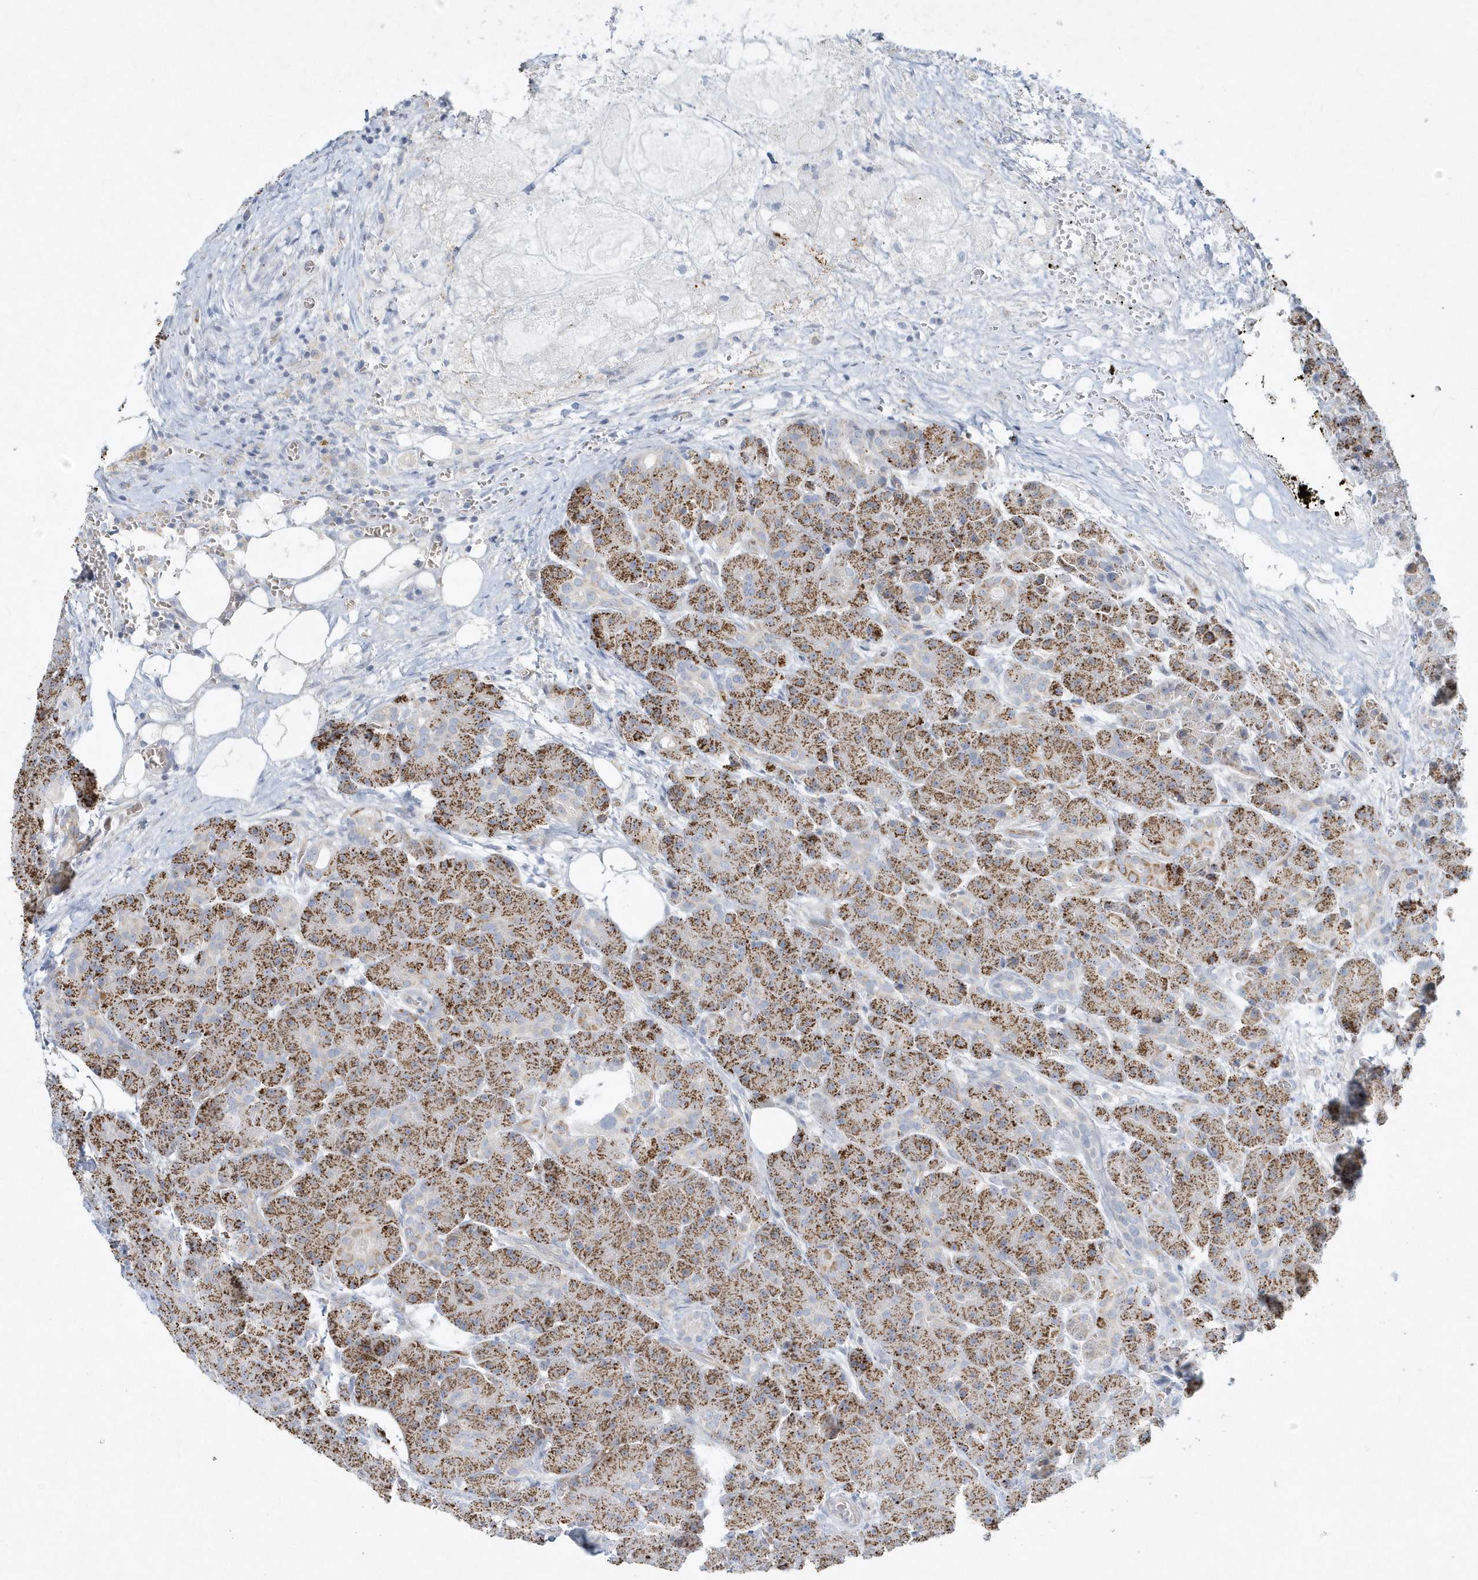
{"staining": {"intensity": "strong", "quantity": "25%-75%", "location": "cytoplasmic/membranous"}, "tissue": "pancreas", "cell_type": "Exocrine glandular cells", "image_type": "normal", "snomed": [{"axis": "morphology", "description": "Normal tissue, NOS"}, {"axis": "topography", "description": "Pancreas"}], "caption": "This is a histology image of immunohistochemistry staining of unremarkable pancreas, which shows strong positivity in the cytoplasmic/membranous of exocrine glandular cells.", "gene": "DNAH1", "patient": {"sex": "male", "age": 63}}